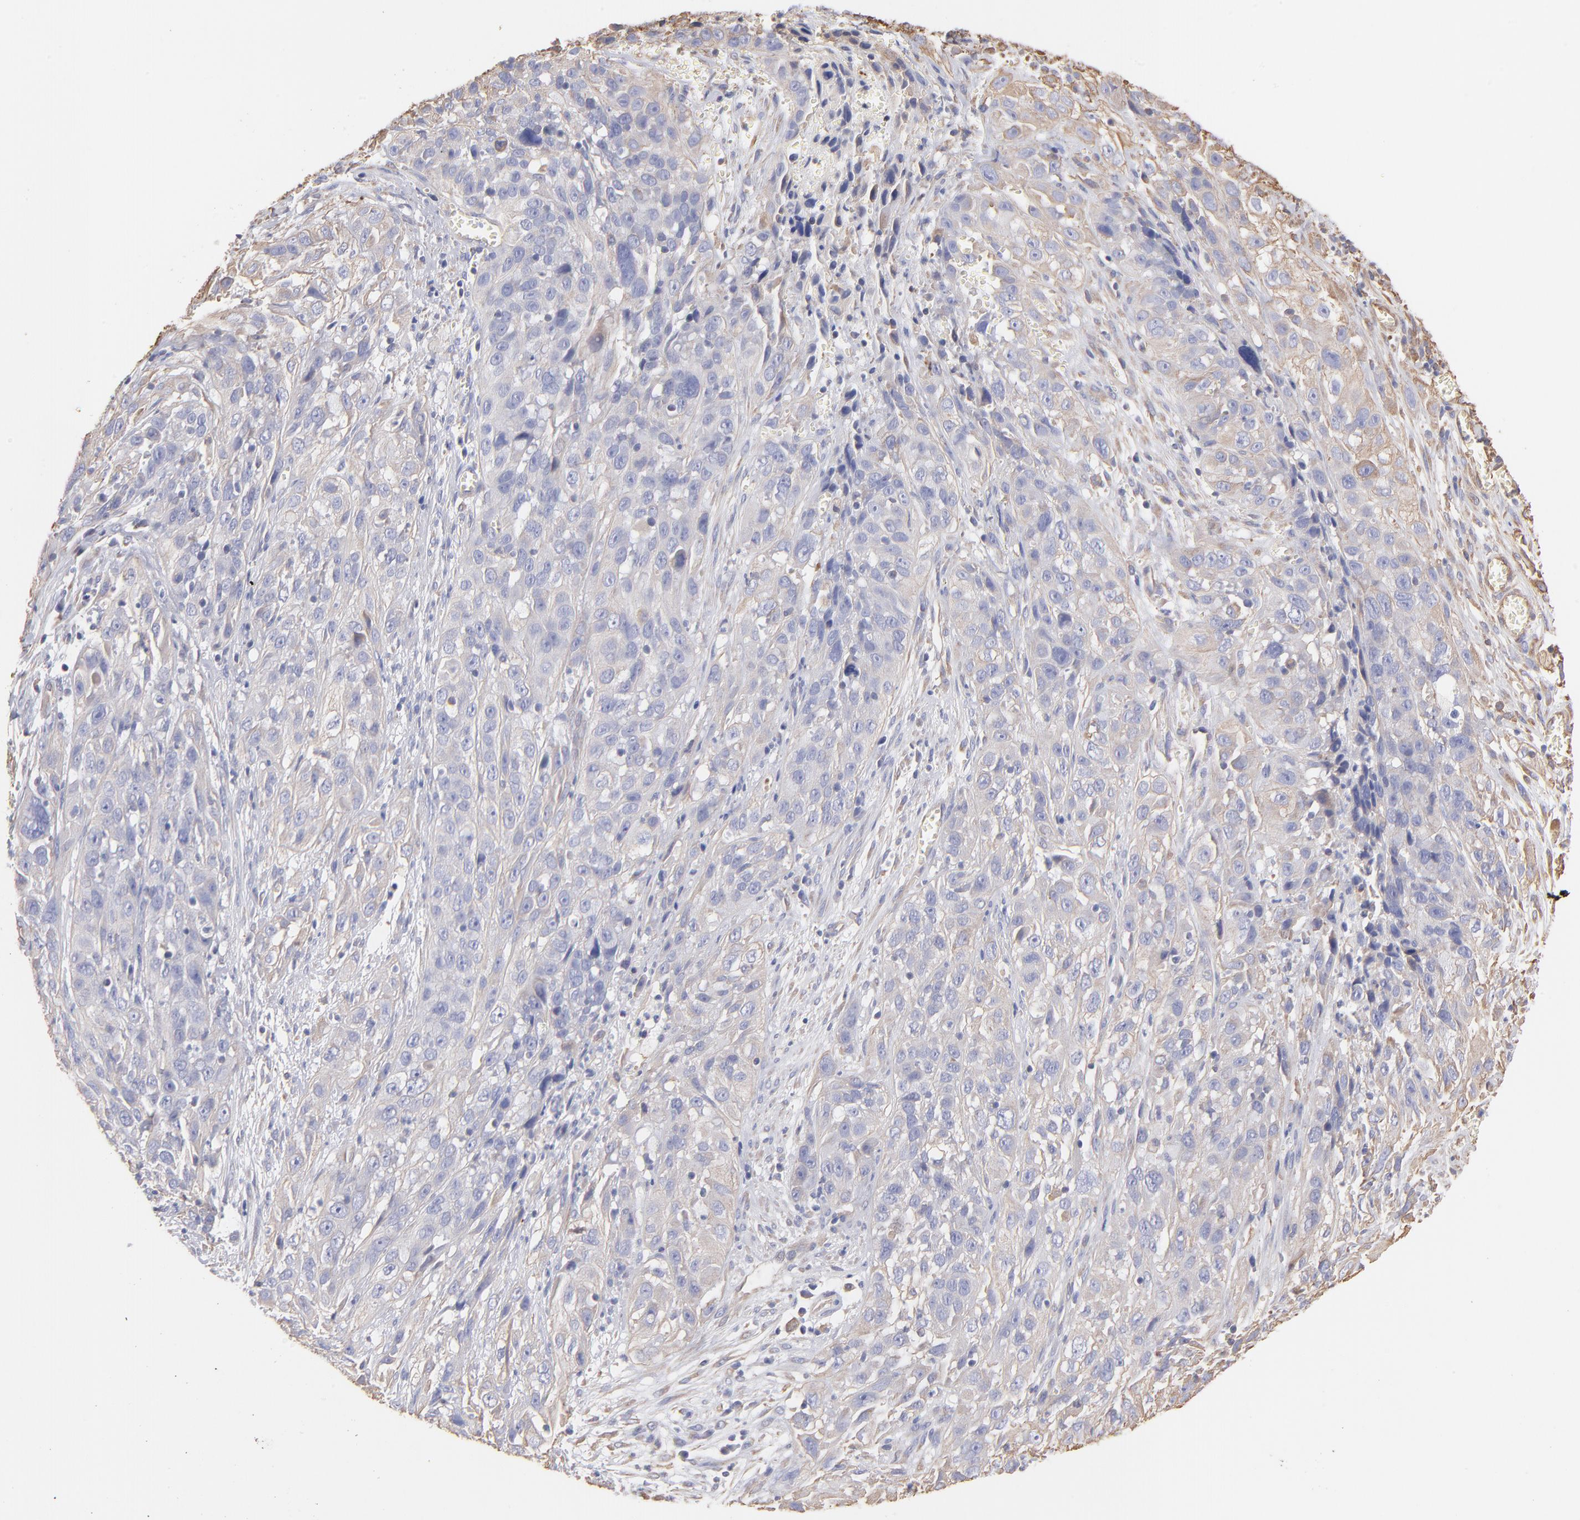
{"staining": {"intensity": "weak", "quantity": ">75%", "location": "cytoplasmic/membranous"}, "tissue": "cervical cancer", "cell_type": "Tumor cells", "image_type": "cancer", "snomed": [{"axis": "morphology", "description": "Squamous cell carcinoma, NOS"}, {"axis": "topography", "description": "Cervix"}], "caption": "Cervical squamous cell carcinoma stained with DAB immunohistochemistry reveals low levels of weak cytoplasmic/membranous expression in about >75% of tumor cells.", "gene": "PLEC", "patient": {"sex": "female", "age": 32}}